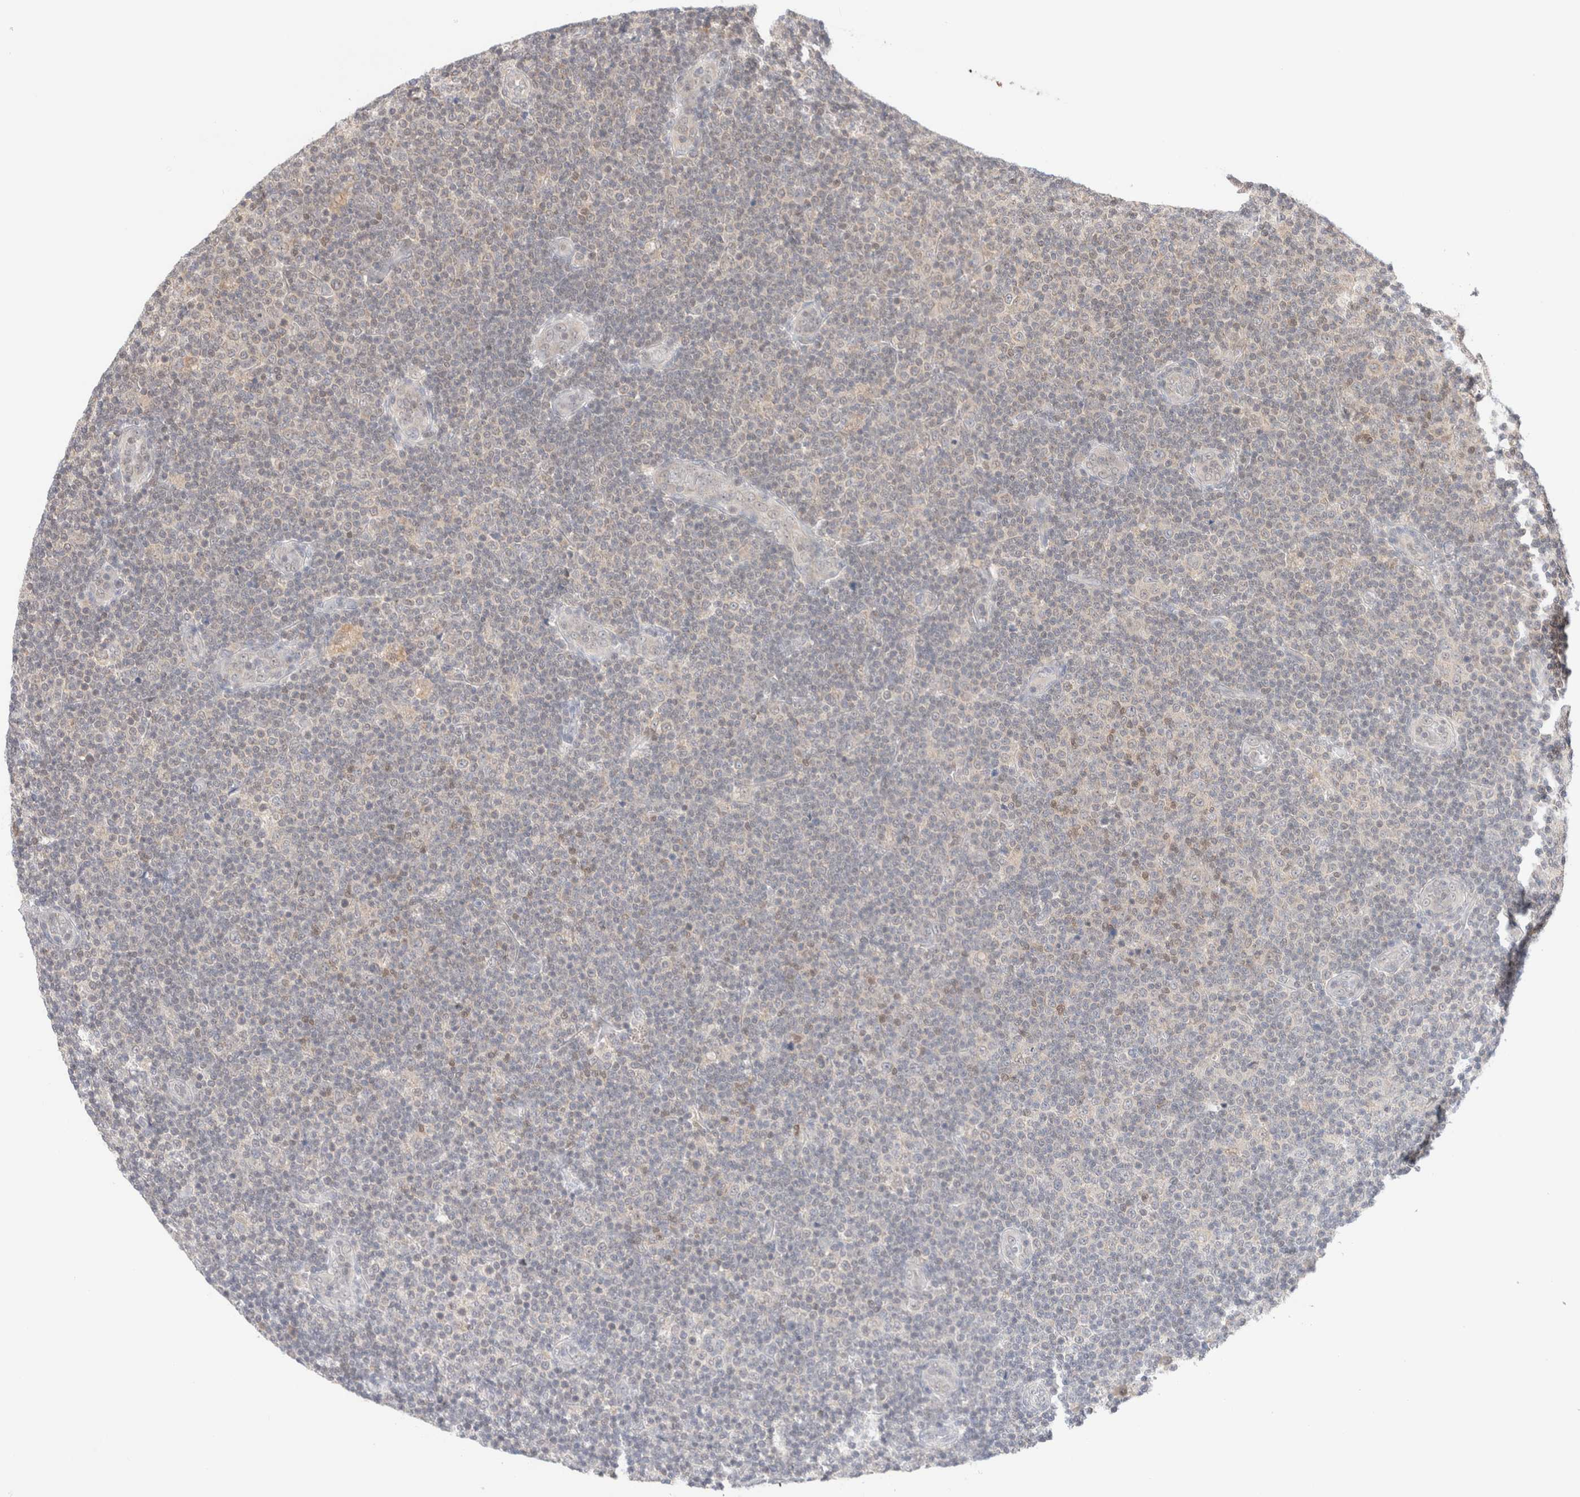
{"staining": {"intensity": "negative", "quantity": "none", "location": "none"}, "tissue": "lymphoma", "cell_type": "Tumor cells", "image_type": "cancer", "snomed": [{"axis": "morphology", "description": "Malignant lymphoma, non-Hodgkin's type, Low grade"}, {"axis": "topography", "description": "Lymph node"}], "caption": "This is an IHC photomicrograph of human lymphoma. There is no positivity in tumor cells.", "gene": "XKR4", "patient": {"sex": "male", "age": 83}}